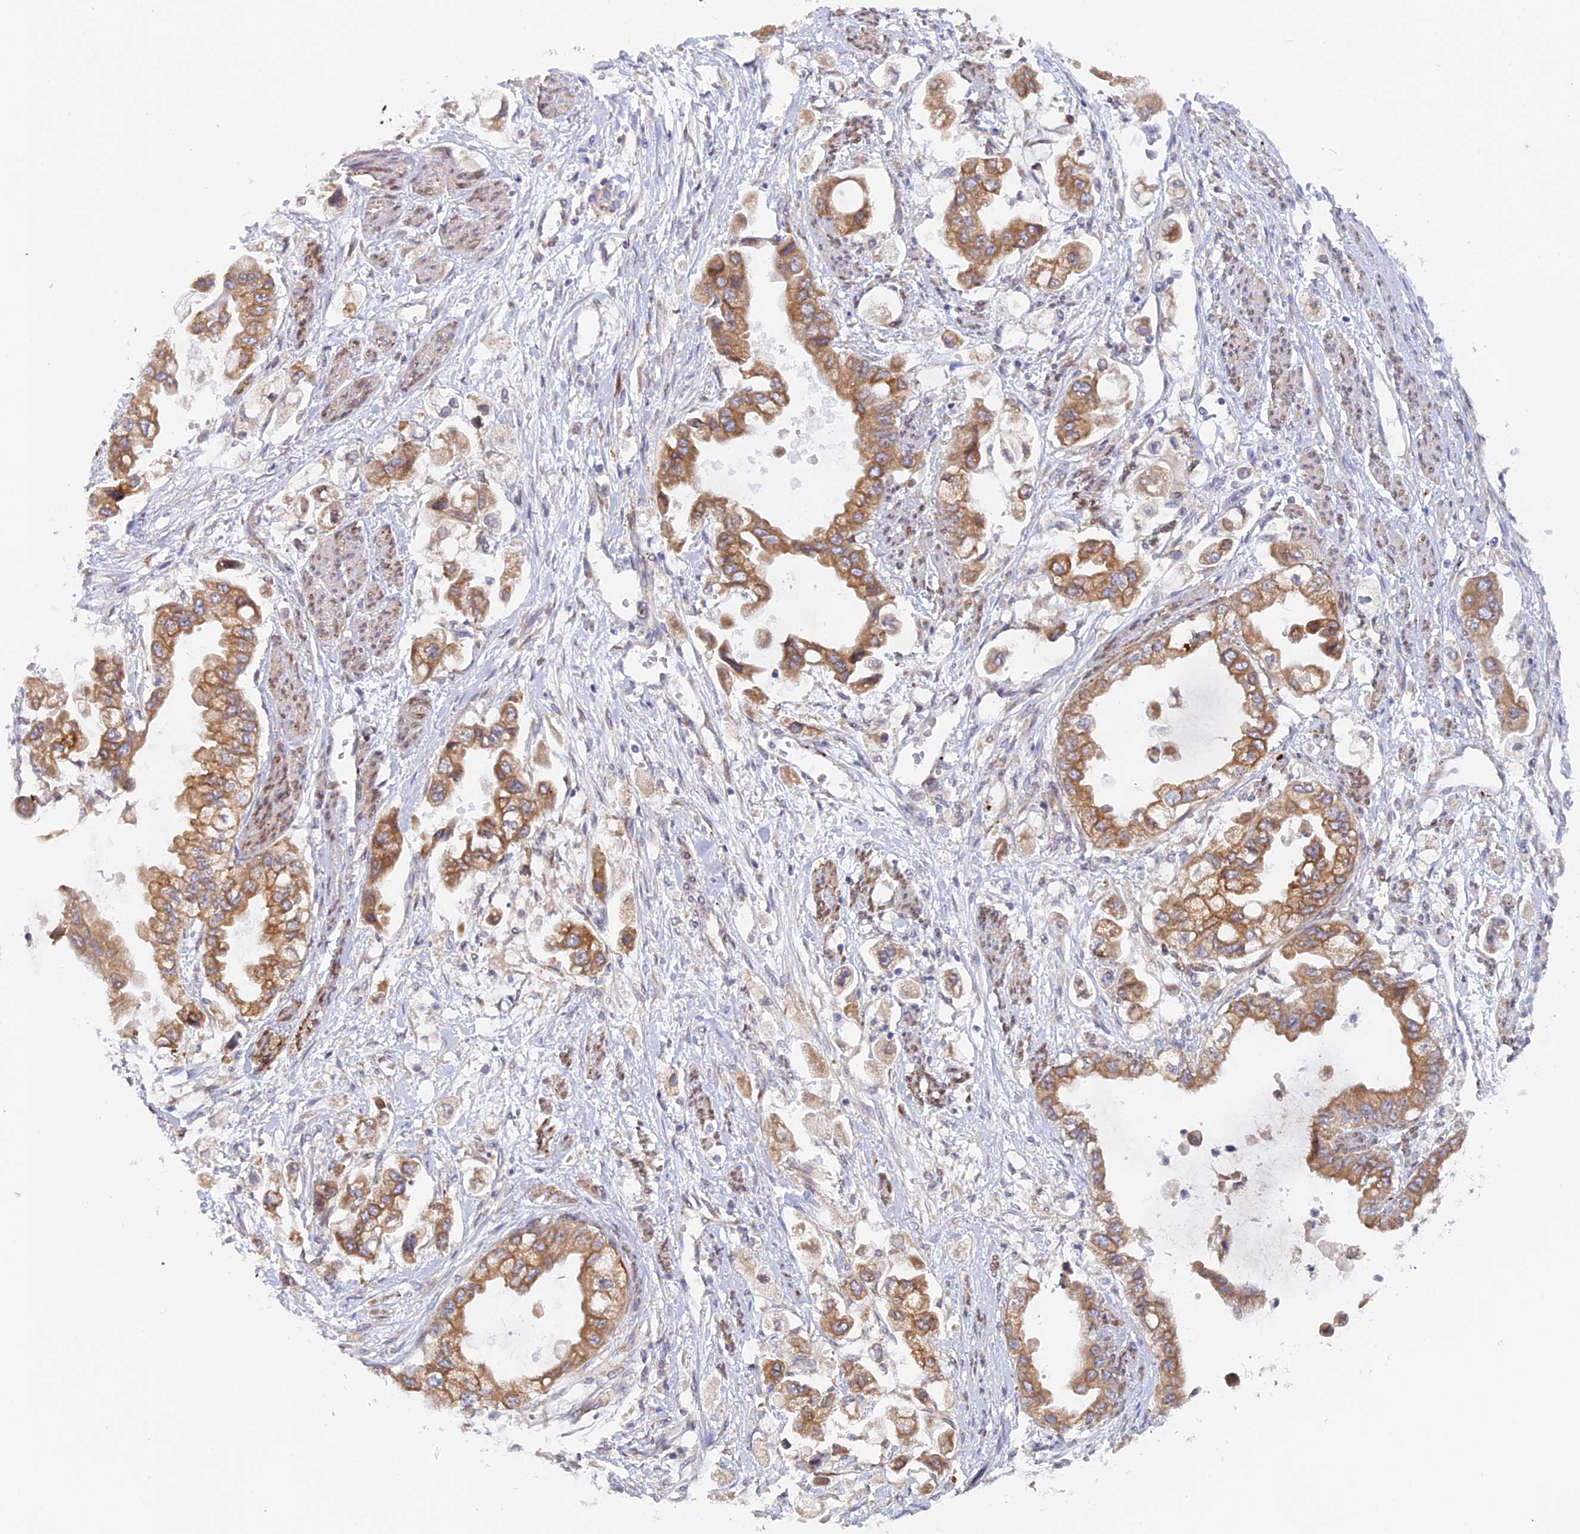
{"staining": {"intensity": "moderate", "quantity": ">75%", "location": "cytoplasmic/membranous"}, "tissue": "stomach cancer", "cell_type": "Tumor cells", "image_type": "cancer", "snomed": [{"axis": "morphology", "description": "Adenocarcinoma, NOS"}, {"axis": "topography", "description": "Stomach"}], "caption": "Human stomach cancer stained with a protein marker displays moderate staining in tumor cells.", "gene": "TLCD1", "patient": {"sex": "male", "age": 62}}